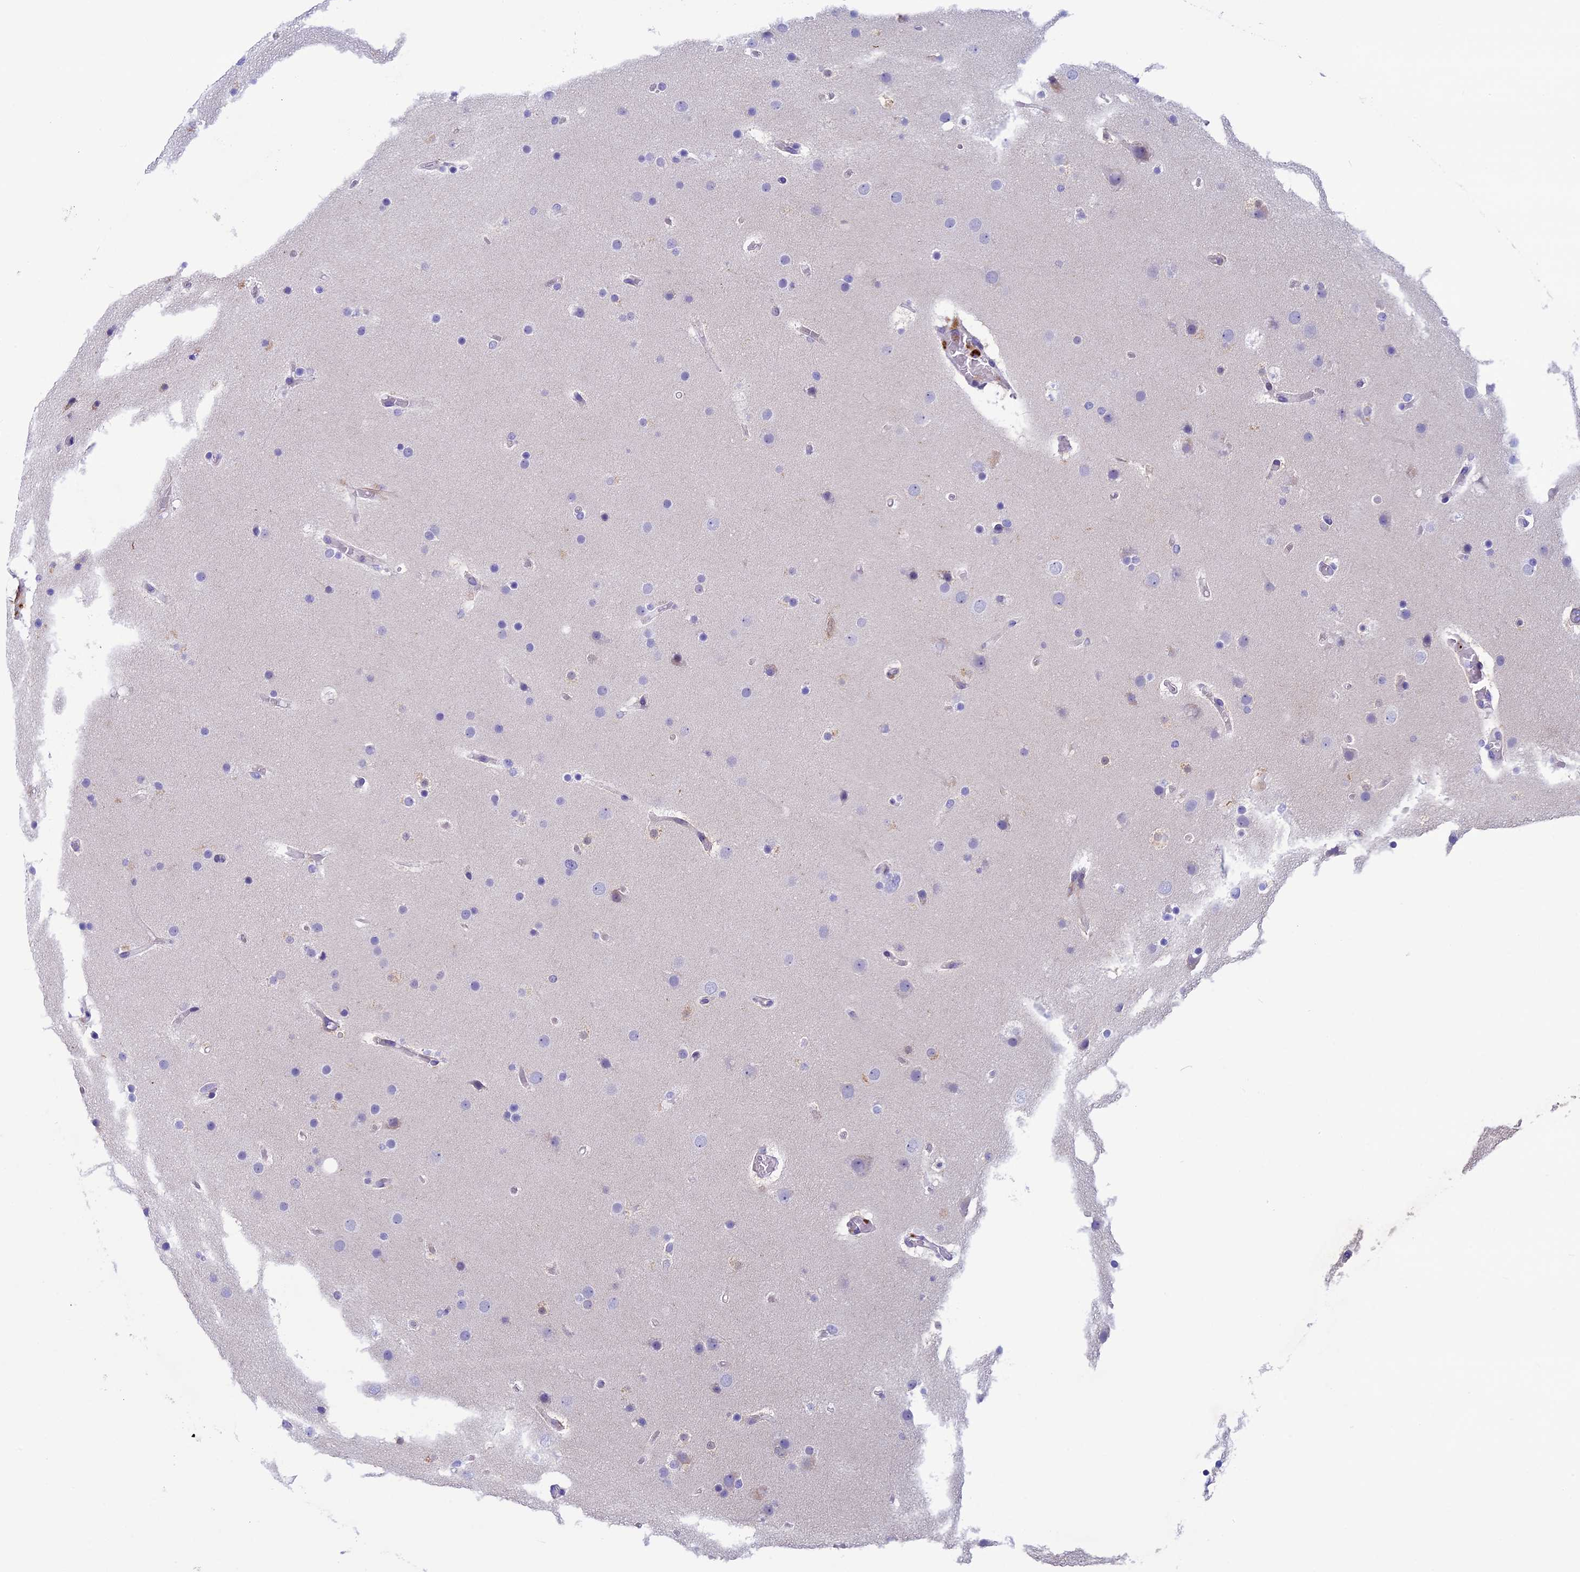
{"staining": {"intensity": "negative", "quantity": "none", "location": "none"}, "tissue": "glioma", "cell_type": "Tumor cells", "image_type": "cancer", "snomed": [{"axis": "morphology", "description": "Glioma, malignant, High grade"}, {"axis": "topography", "description": "Cerebral cortex"}], "caption": "This is an immunohistochemistry micrograph of human malignant glioma (high-grade). There is no positivity in tumor cells.", "gene": "LOXL1", "patient": {"sex": "female", "age": 36}}